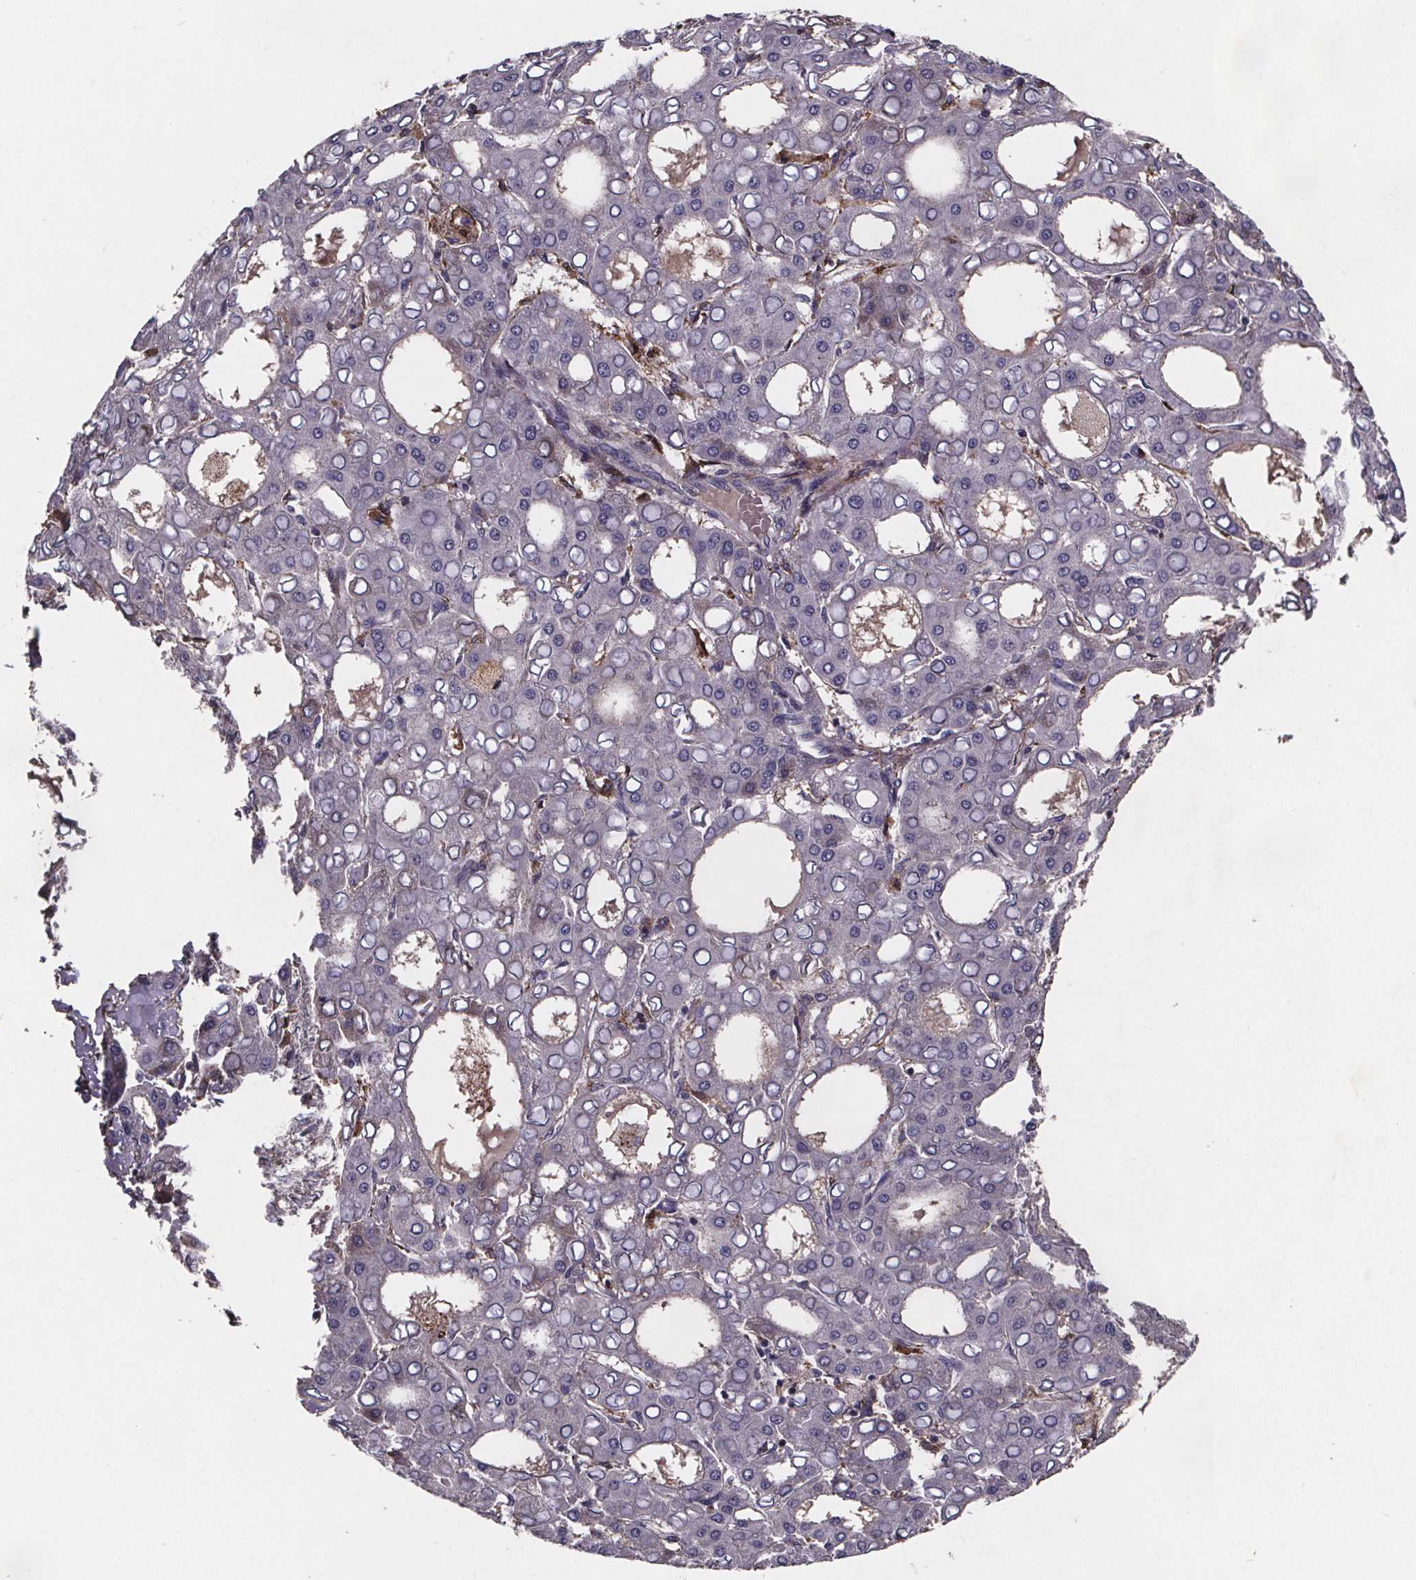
{"staining": {"intensity": "negative", "quantity": "none", "location": "none"}, "tissue": "liver cancer", "cell_type": "Tumor cells", "image_type": "cancer", "snomed": [{"axis": "morphology", "description": "Carcinoma, Hepatocellular, NOS"}, {"axis": "topography", "description": "Liver"}], "caption": "This micrograph is of hepatocellular carcinoma (liver) stained with immunohistochemistry to label a protein in brown with the nuclei are counter-stained blue. There is no positivity in tumor cells.", "gene": "FASTKD3", "patient": {"sex": "male", "age": 65}}